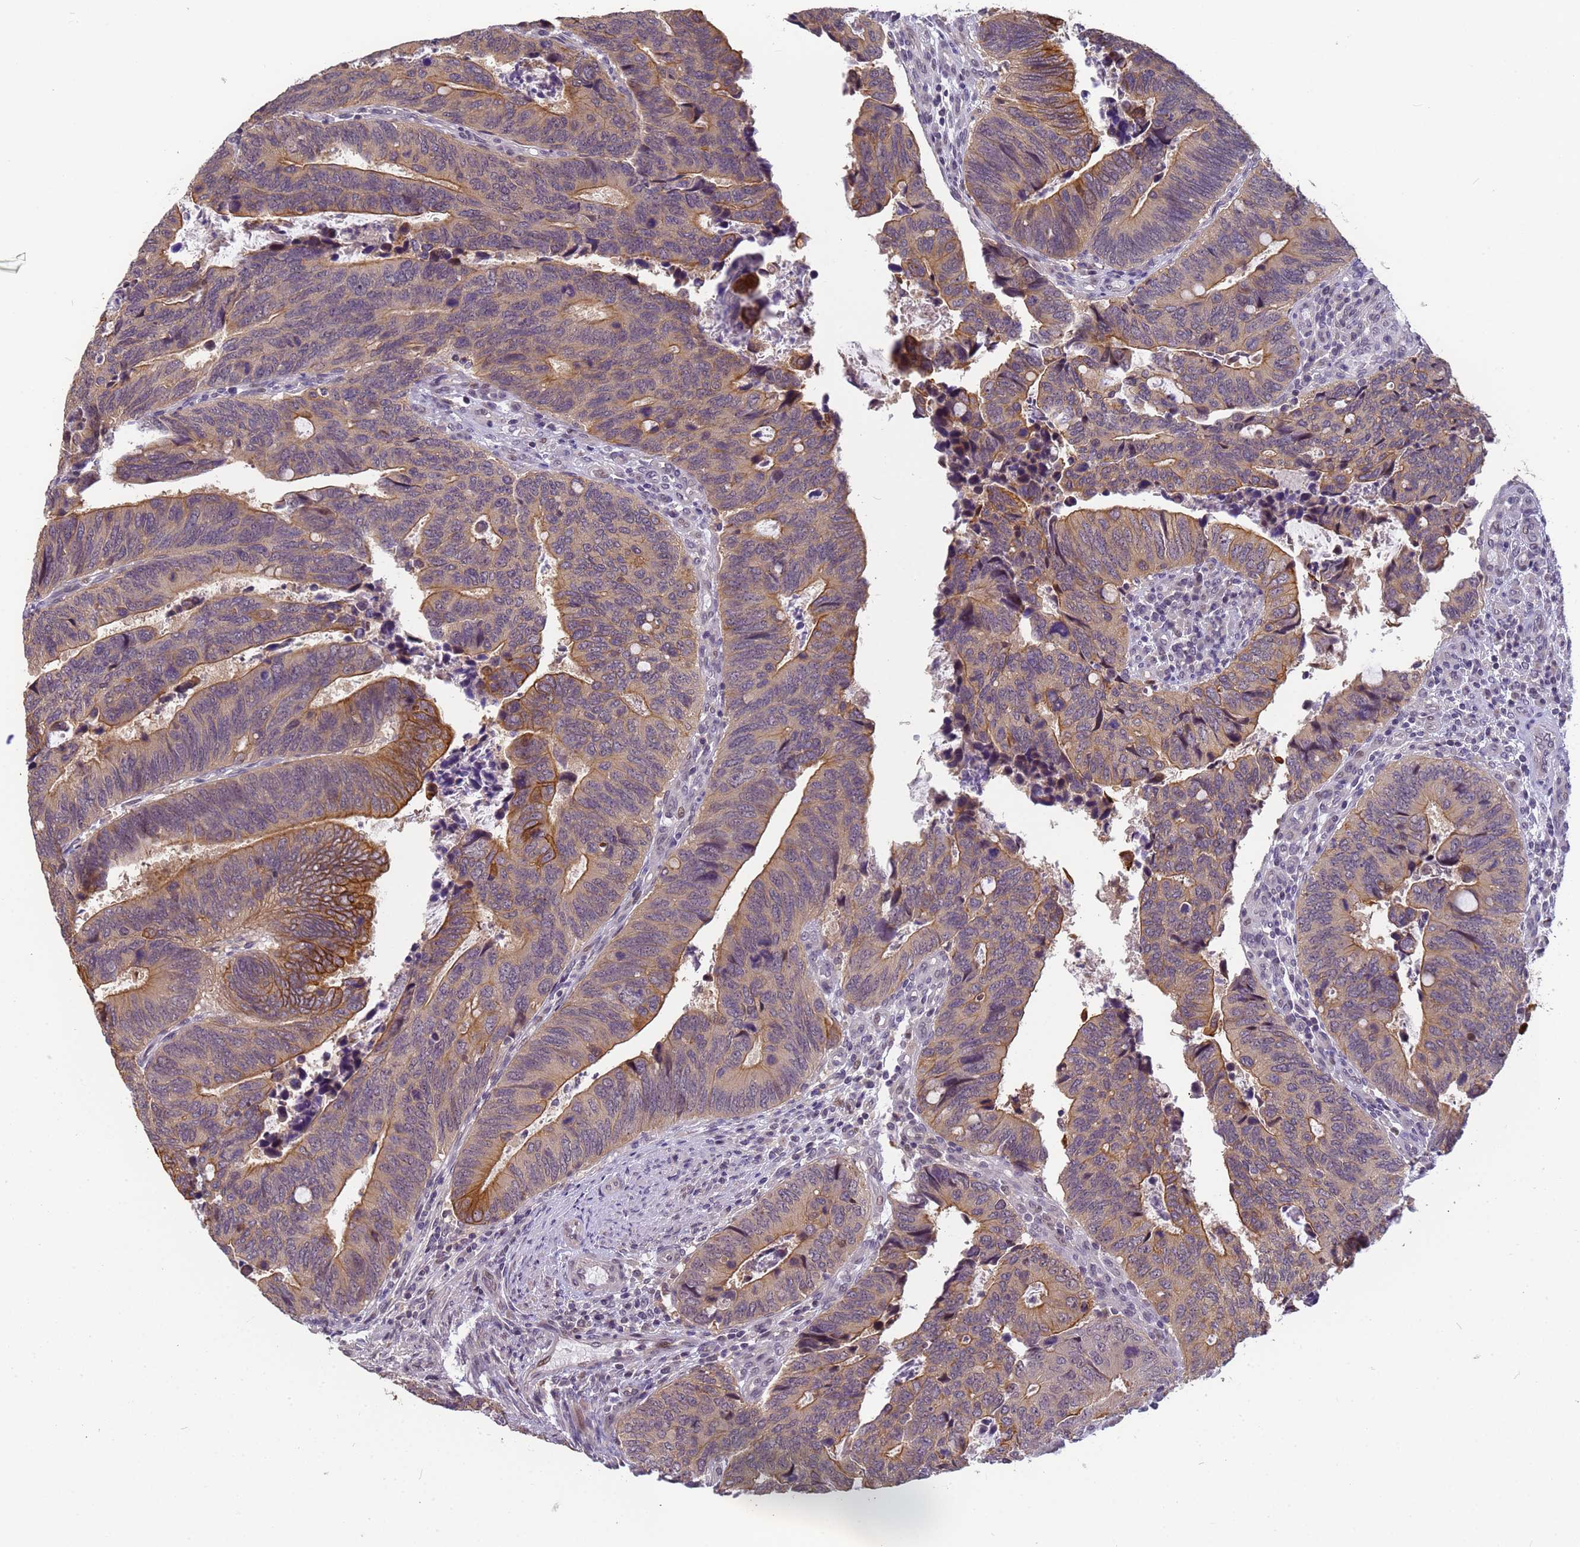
{"staining": {"intensity": "moderate", "quantity": "25%-75%", "location": "cytoplasmic/membranous"}, "tissue": "colorectal cancer", "cell_type": "Tumor cells", "image_type": "cancer", "snomed": [{"axis": "morphology", "description": "Adenocarcinoma, NOS"}, {"axis": "topography", "description": "Colon"}], "caption": "Colorectal cancer (adenocarcinoma) was stained to show a protein in brown. There is medium levels of moderate cytoplasmic/membranous positivity in about 25%-75% of tumor cells.", "gene": "VWA3A", "patient": {"sex": "male", "age": 87}}